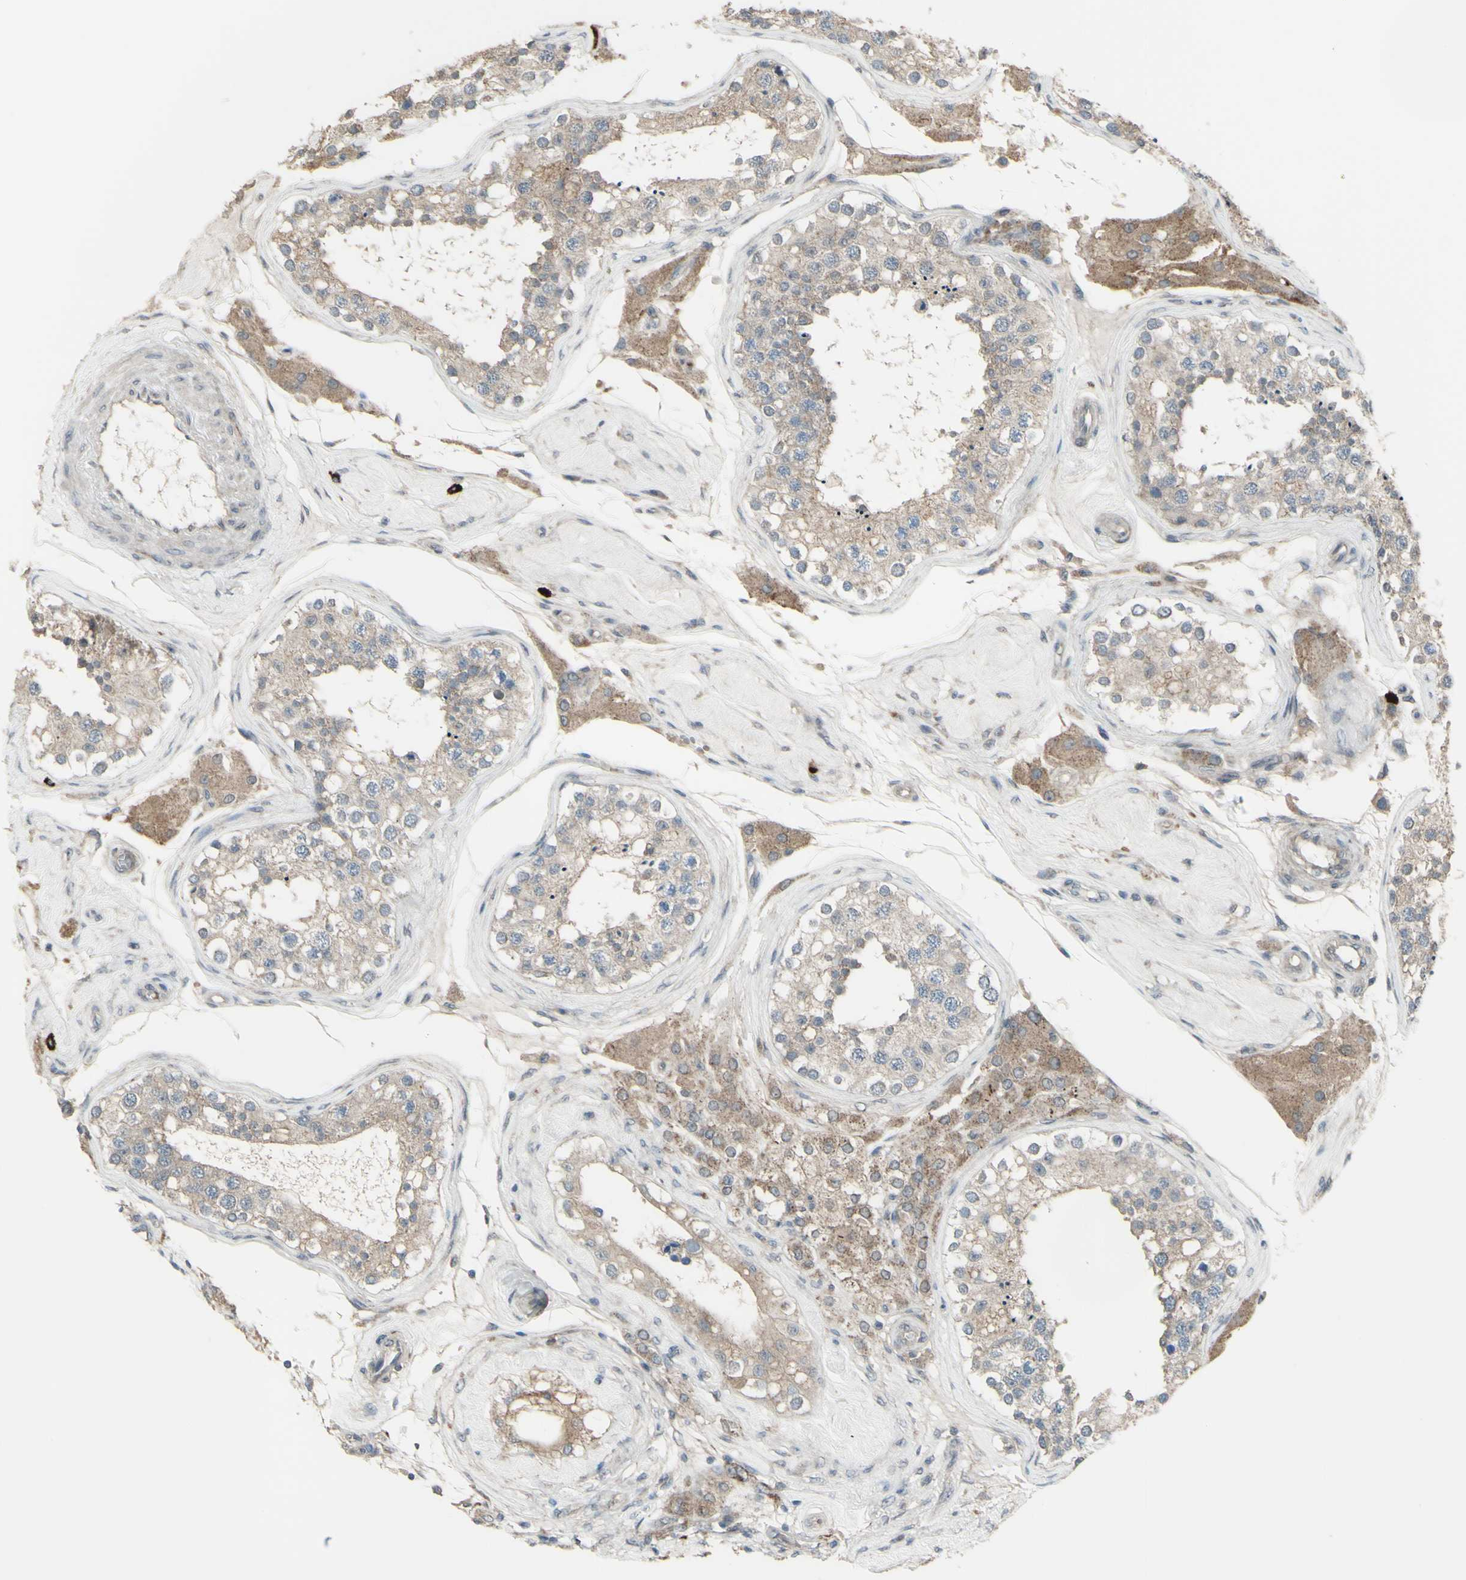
{"staining": {"intensity": "weak", "quantity": ">75%", "location": "cytoplasmic/membranous"}, "tissue": "testis", "cell_type": "Cells in seminiferous ducts", "image_type": "normal", "snomed": [{"axis": "morphology", "description": "Normal tissue, NOS"}, {"axis": "topography", "description": "Testis"}], "caption": "The micrograph displays immunohistochemical staining of normal testis. There is weak cytoplasmic/membranous staining is seen in approximately >75% of cells in seminiferous ducts.", "gene": "GRAMD1B", "patient": {"sex": "male", "age": 68}}